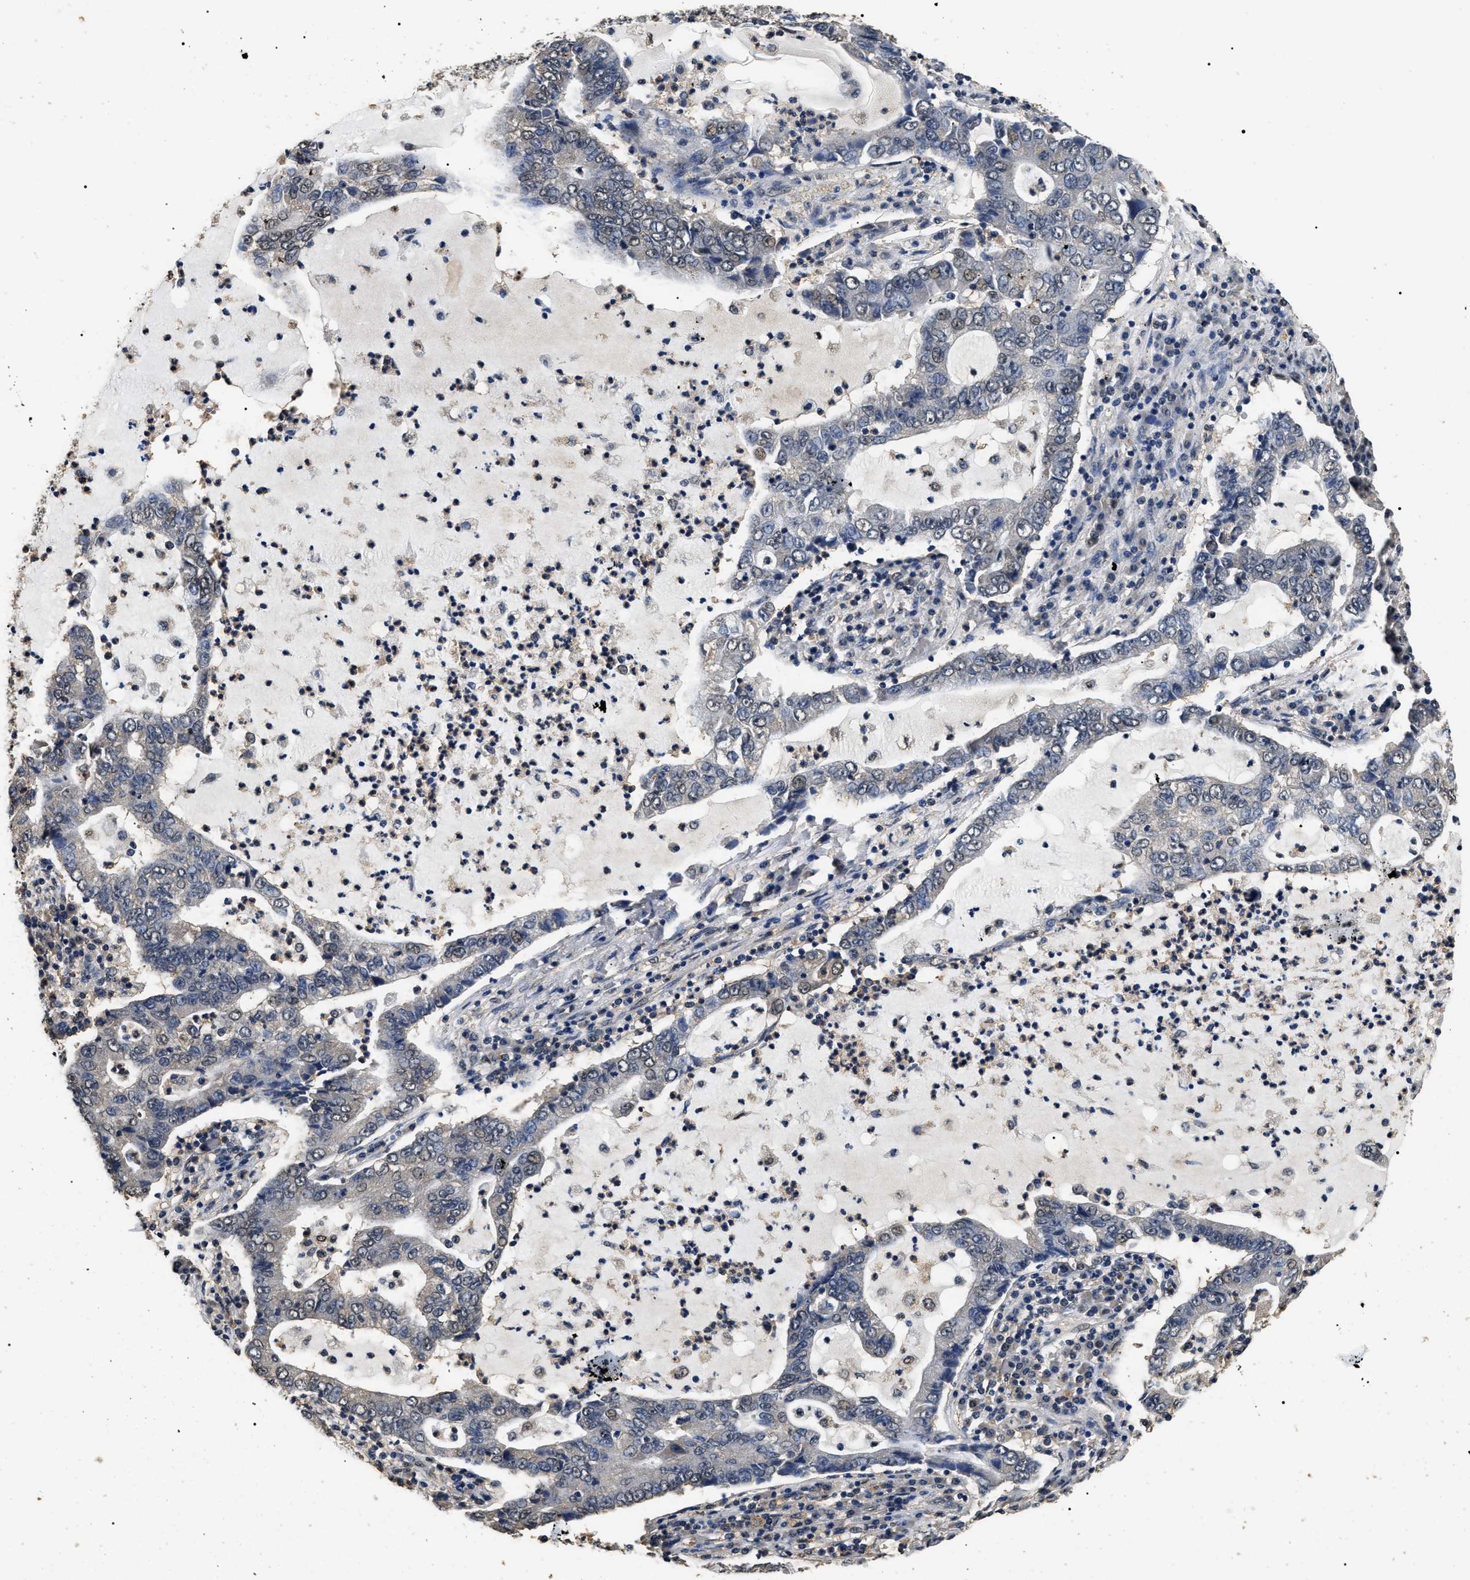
{"staining": {"intensity": "weak", "quantity": "<25%", "location": "nuclear"}, "tissue": "lung cancer", "cell_type": "Tumor cells", "image_type": "cancer", "snomed": [{"axis": "morphology", "description": "Adenocarcinoma, NOS"}, {"axis": "topography", "description": "Lung"}], "caption": "IHC micrograph of neoplastic tissue: human lung cancer stained with DAB (3,3'-diaminobenzidine) displays no significant protein expression in tumor cells.", "gene": "PSMD8", "patient": {"sex": "female", "age": 51}}